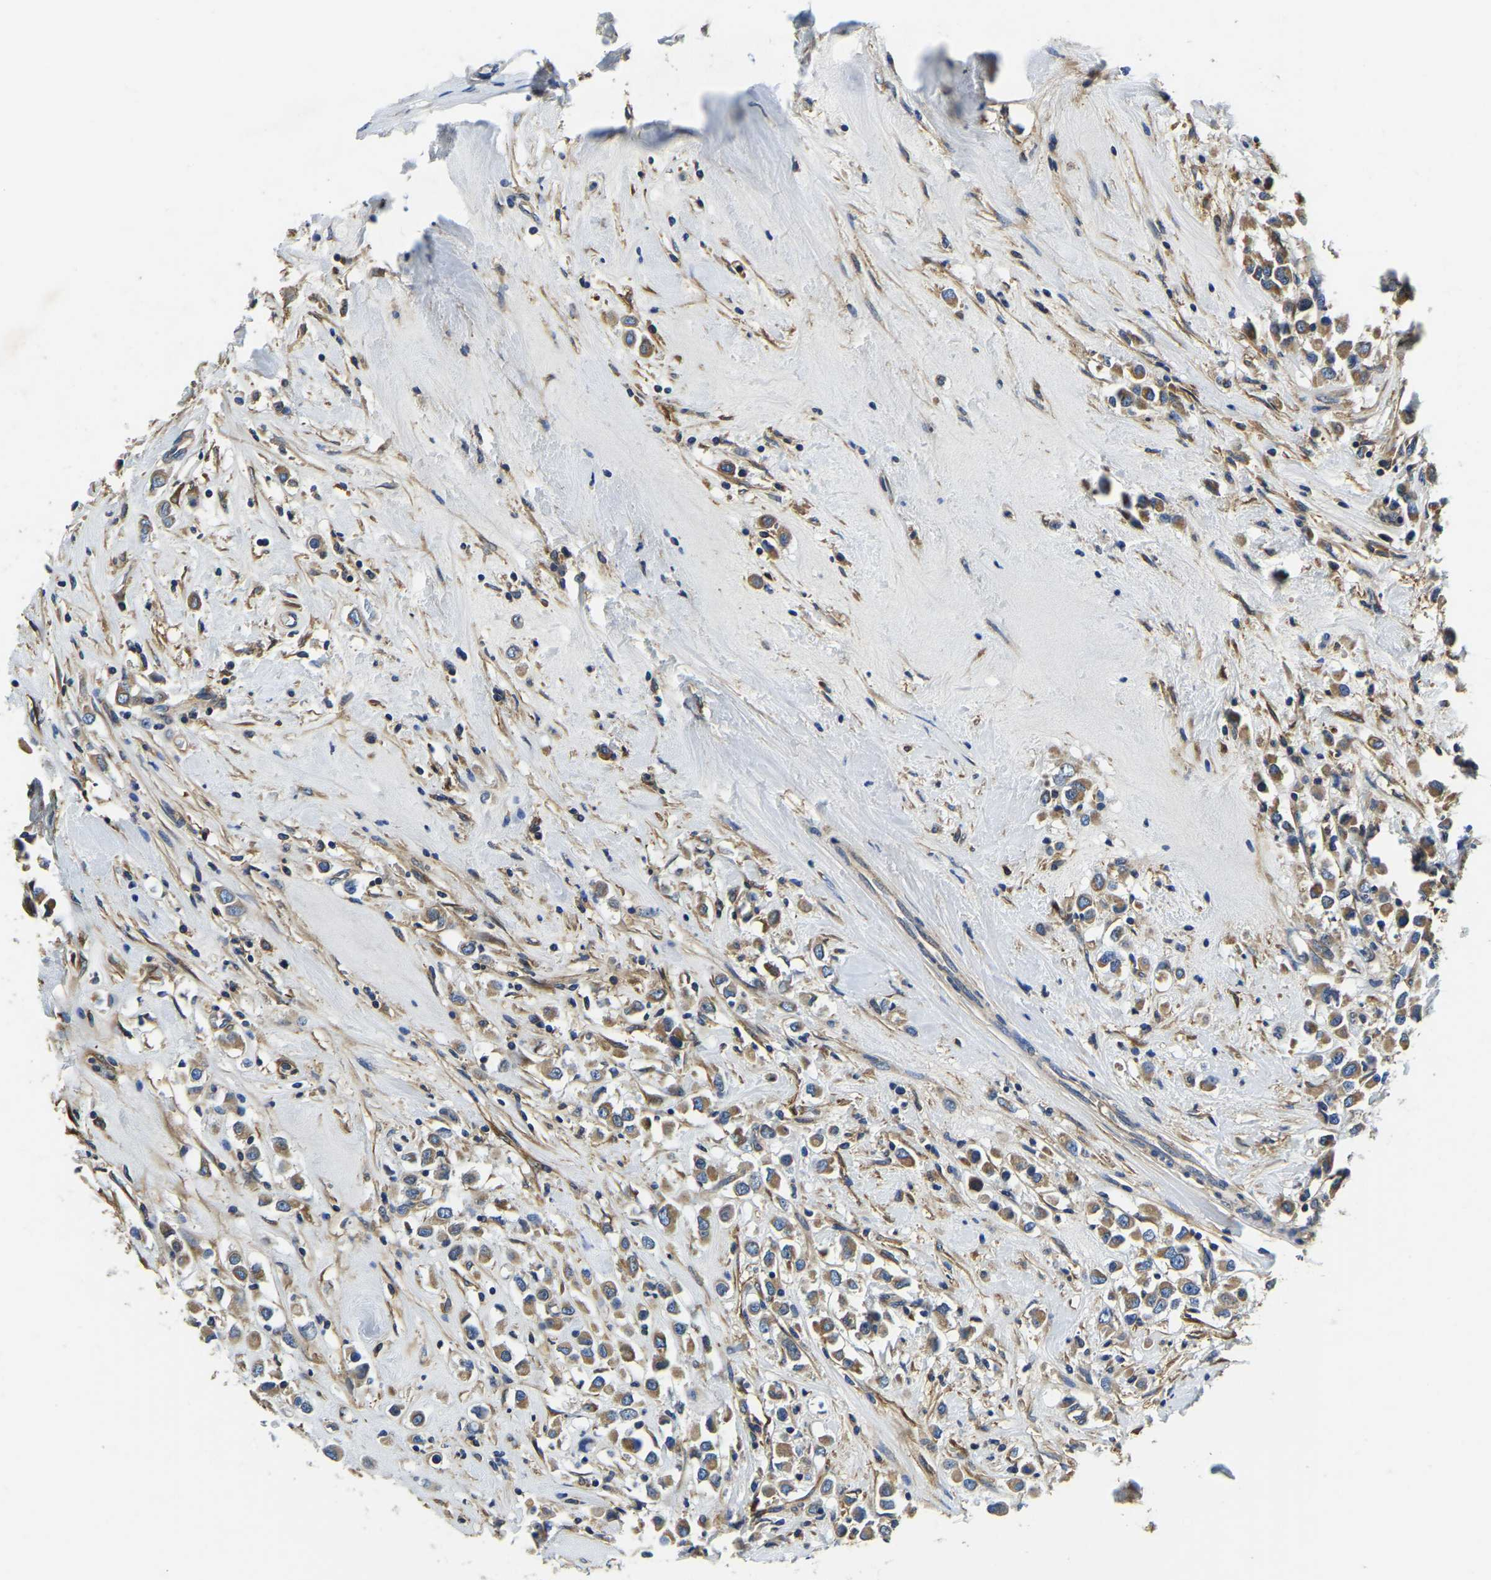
{"staining": {"intensity": "moderate", "quantity": ">75%", "location": "cytoplasmic/membranous"}, "tissue": "breast cancer", "cell_type": "Tumor cells", "image_type": "cancer", "snomed": [{"axis": "morphology", "description": "Duct carcinoma"}, {"axis": "topography", "description": "Breast"}], "caption": "The immunohistochemical stain shows moderate cytoplasmic/membranous staining in tumor cells of breast cancer (infiltrating ductal carcinoma) tissue.", "gene": "STAT2", "patient": {"sex": "female", "age": 61}}